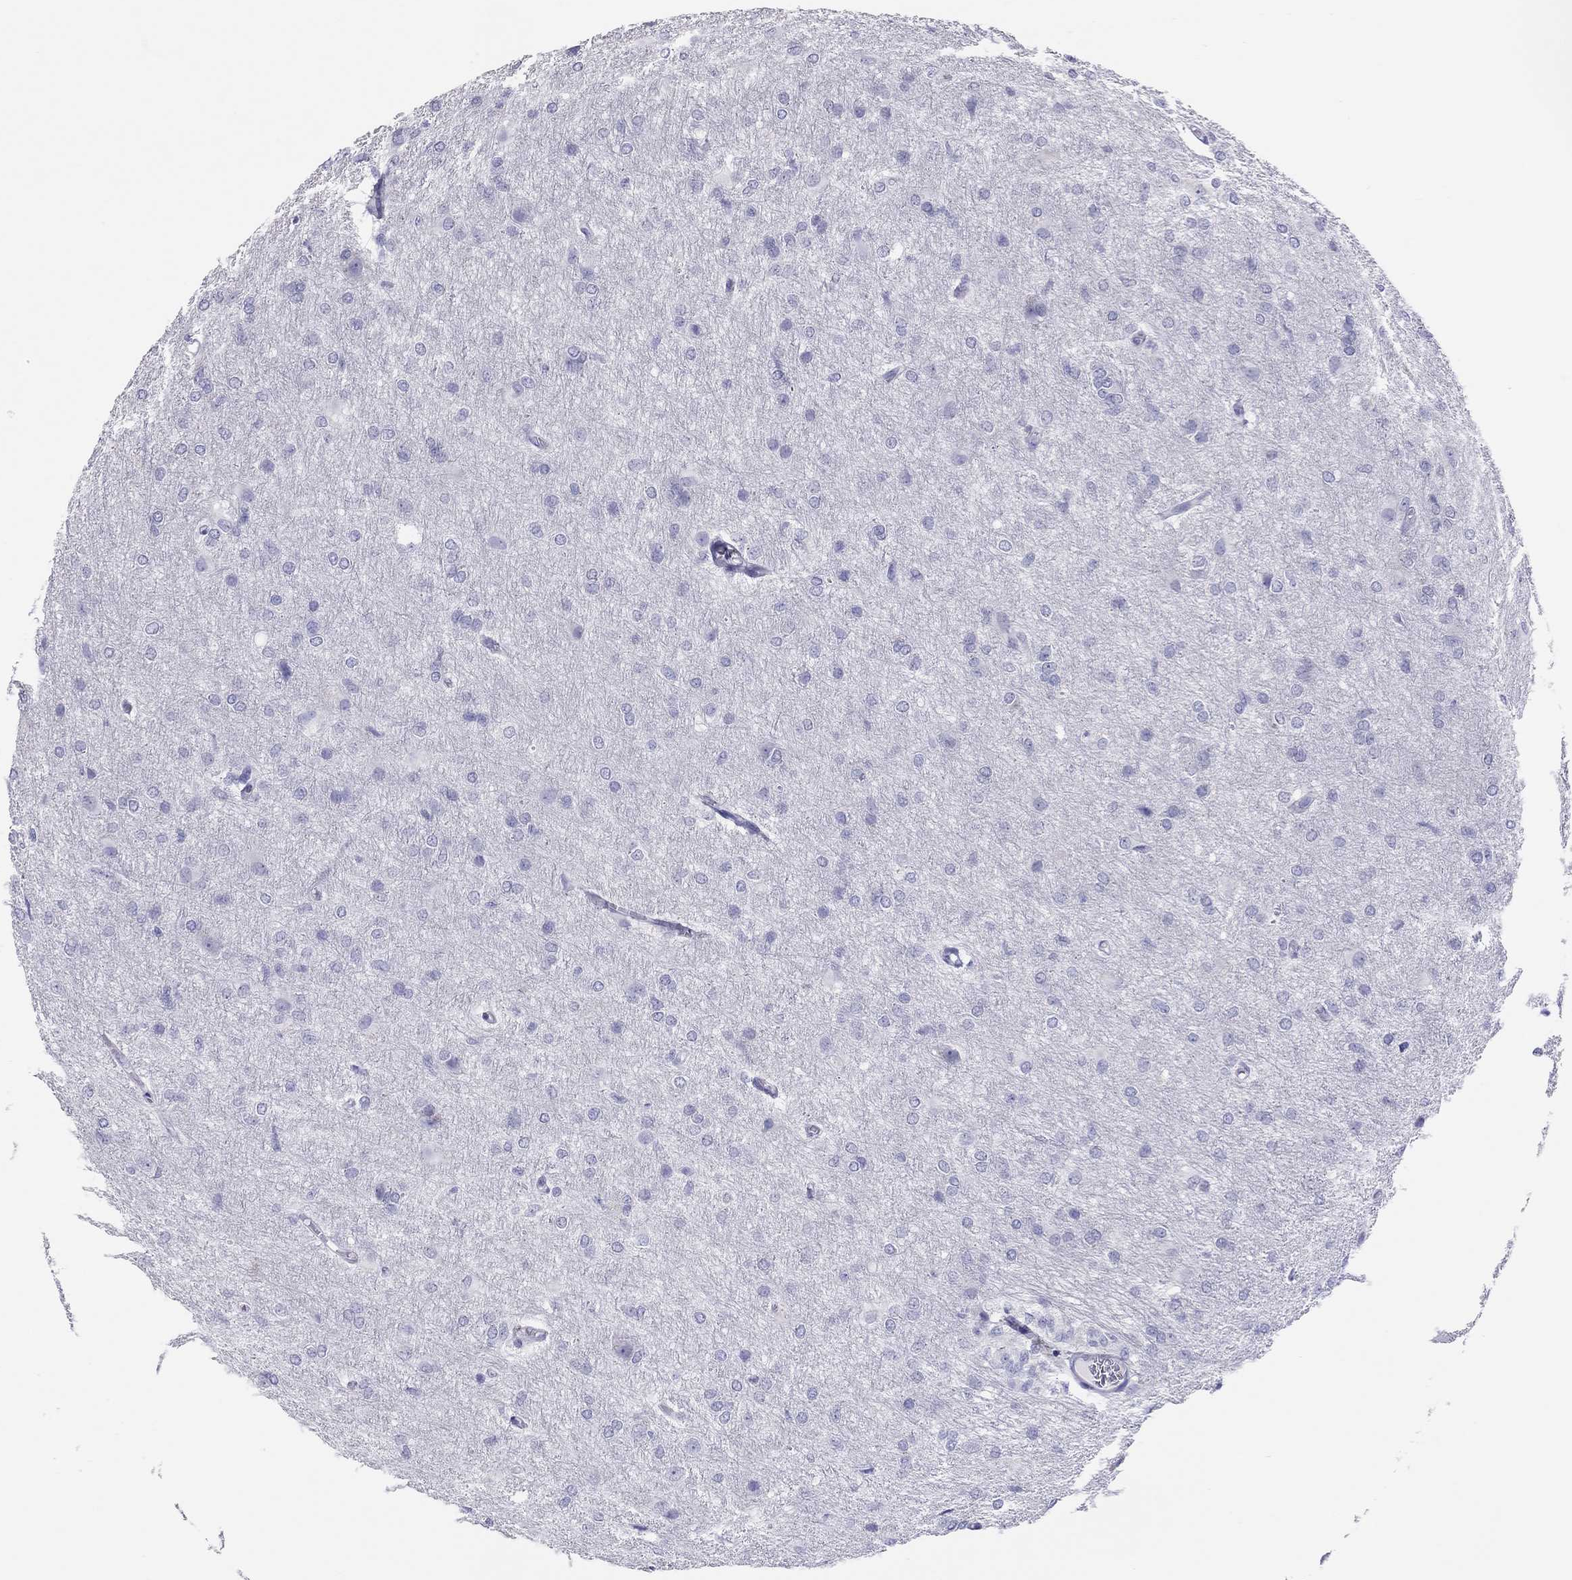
{"staining": {"intensity": "negative", "quantity": "none", "location": "none"}, "tissue": "glioma", "cell_type": "Tumor cells", "image_type": "cancer", "snomed": [{"axis": "morphology", "description": "Glioma, malignant, High grade"}, {"axis": "topography", "description": "Brain"}], "caption": "High power microscopy photomicrograph of an immunohistochemistry (IHC) photomicrograph of malignant high-grade glioma, revealing no significant expression in tumor cells.", "gene": "PSMB11", "patient": {"sex": "male", "age": 68}}